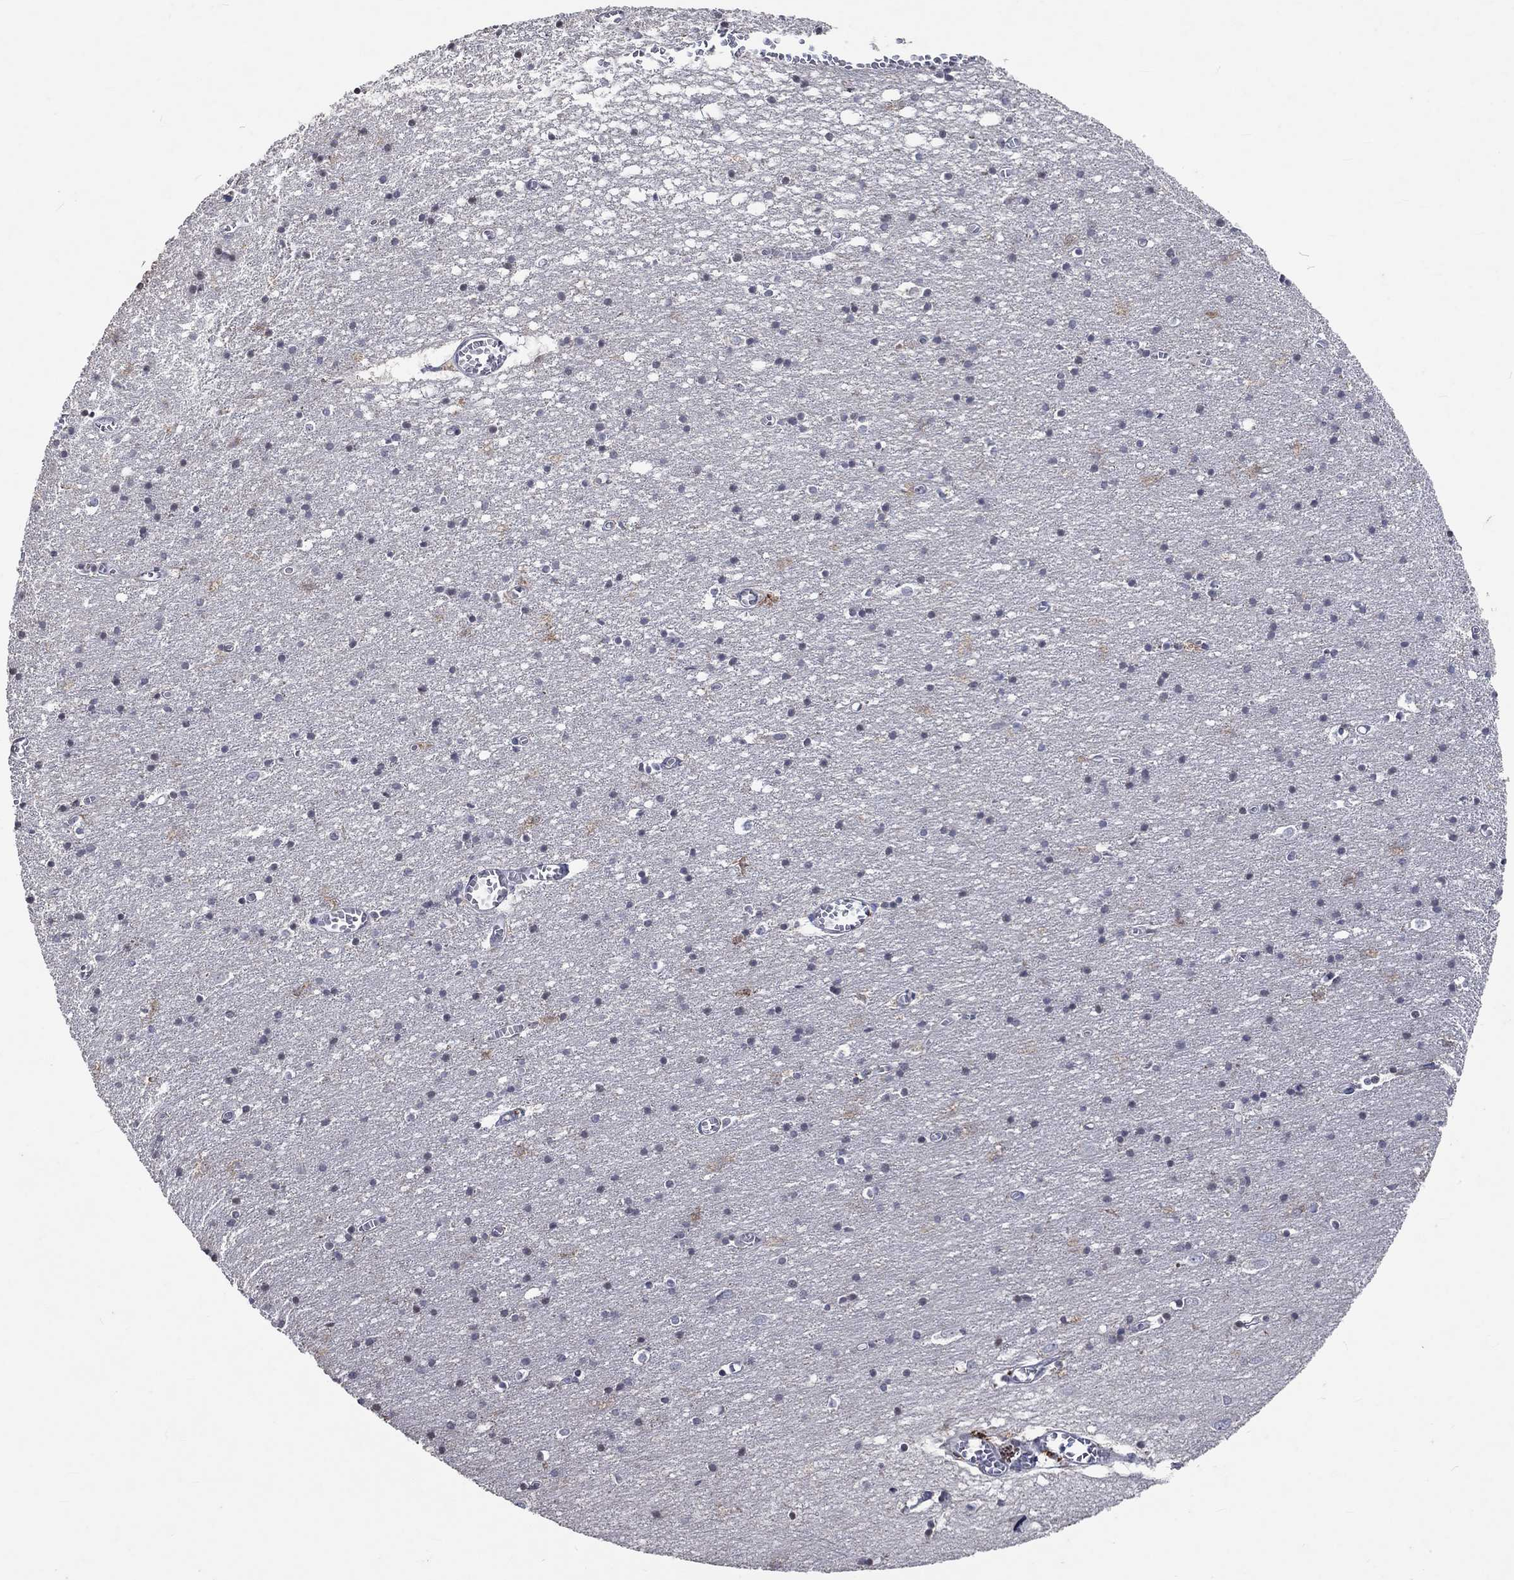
{"staining": {"intensity": "negative", "quantity": "none", "location": "none"}, "tissue": "cerebral cortex", "cell_type": "Endothelial cells", "image_type": "normal", "snomed": [{"axis": "morphology", "description": "Normal tissue, NOS"}, {"axis": "topography", "description": "Cerebral cortex"}], "caption": "This is a image of immunohistochemistry staining of normal cerebral cortex, which shows no staining in endothelial cells.", "gene": "TMEM169", "patient": {"sex": "male", "age": 70}}